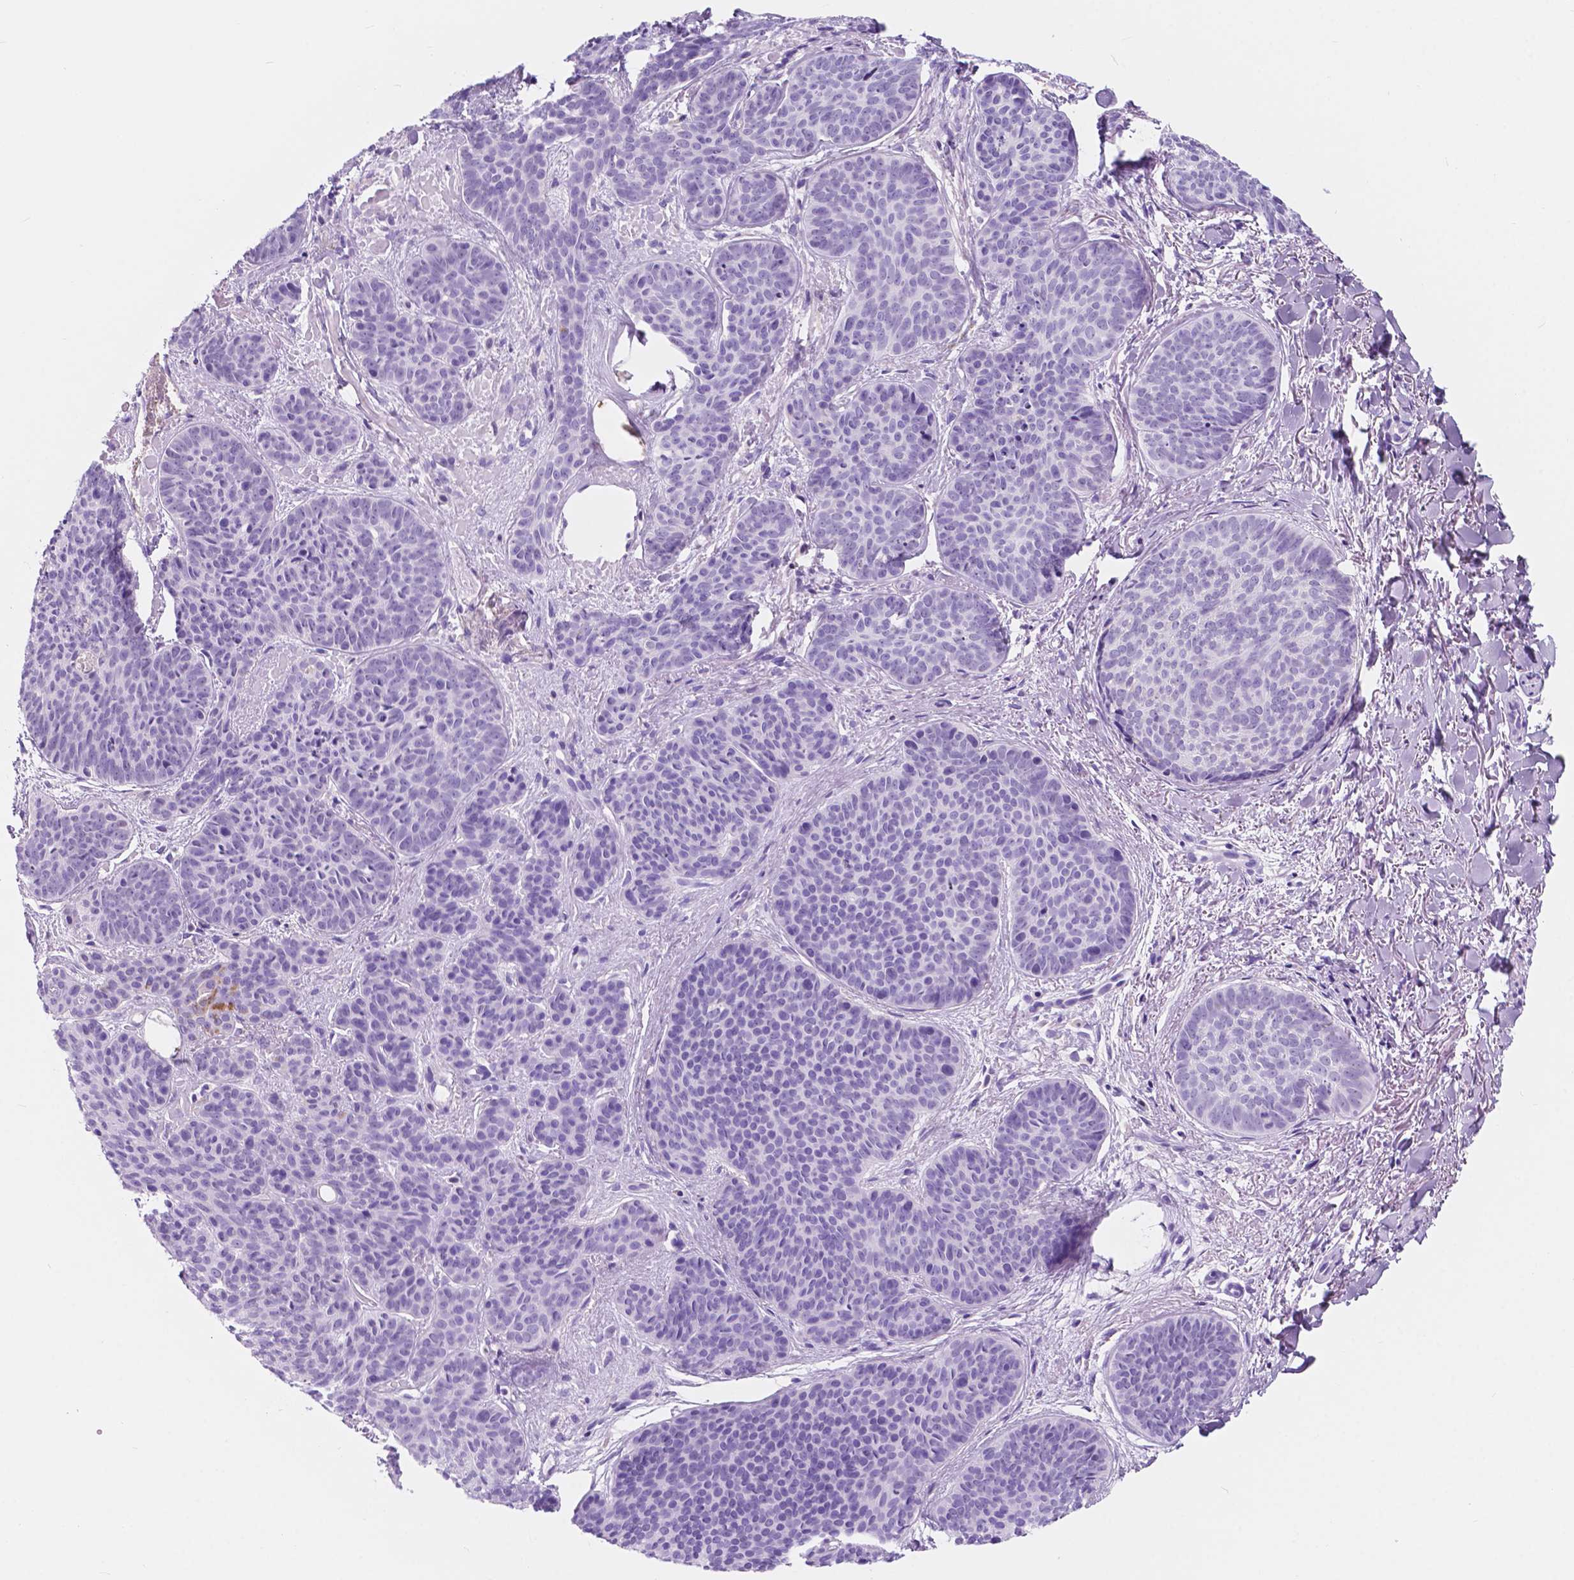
{"staining": {"intensity": "negative", "quantity": "none", "location": "none"}, "tissue": "skin cancer", "cell_type": "Tumor cells", "image_type": "cancer", "snomed": [{"axis": "morphology", "description": "Basal cell carcinoma"}, {"axis": "topography", "description": "Skin"}], "caption": "Skin cancer was stained to show a protein in brown. There is no significant staining in tumor cells. Nuclei are stained in blue.", "gene": "CUZD1", "patient": {"sex": "female", "age": 82}}